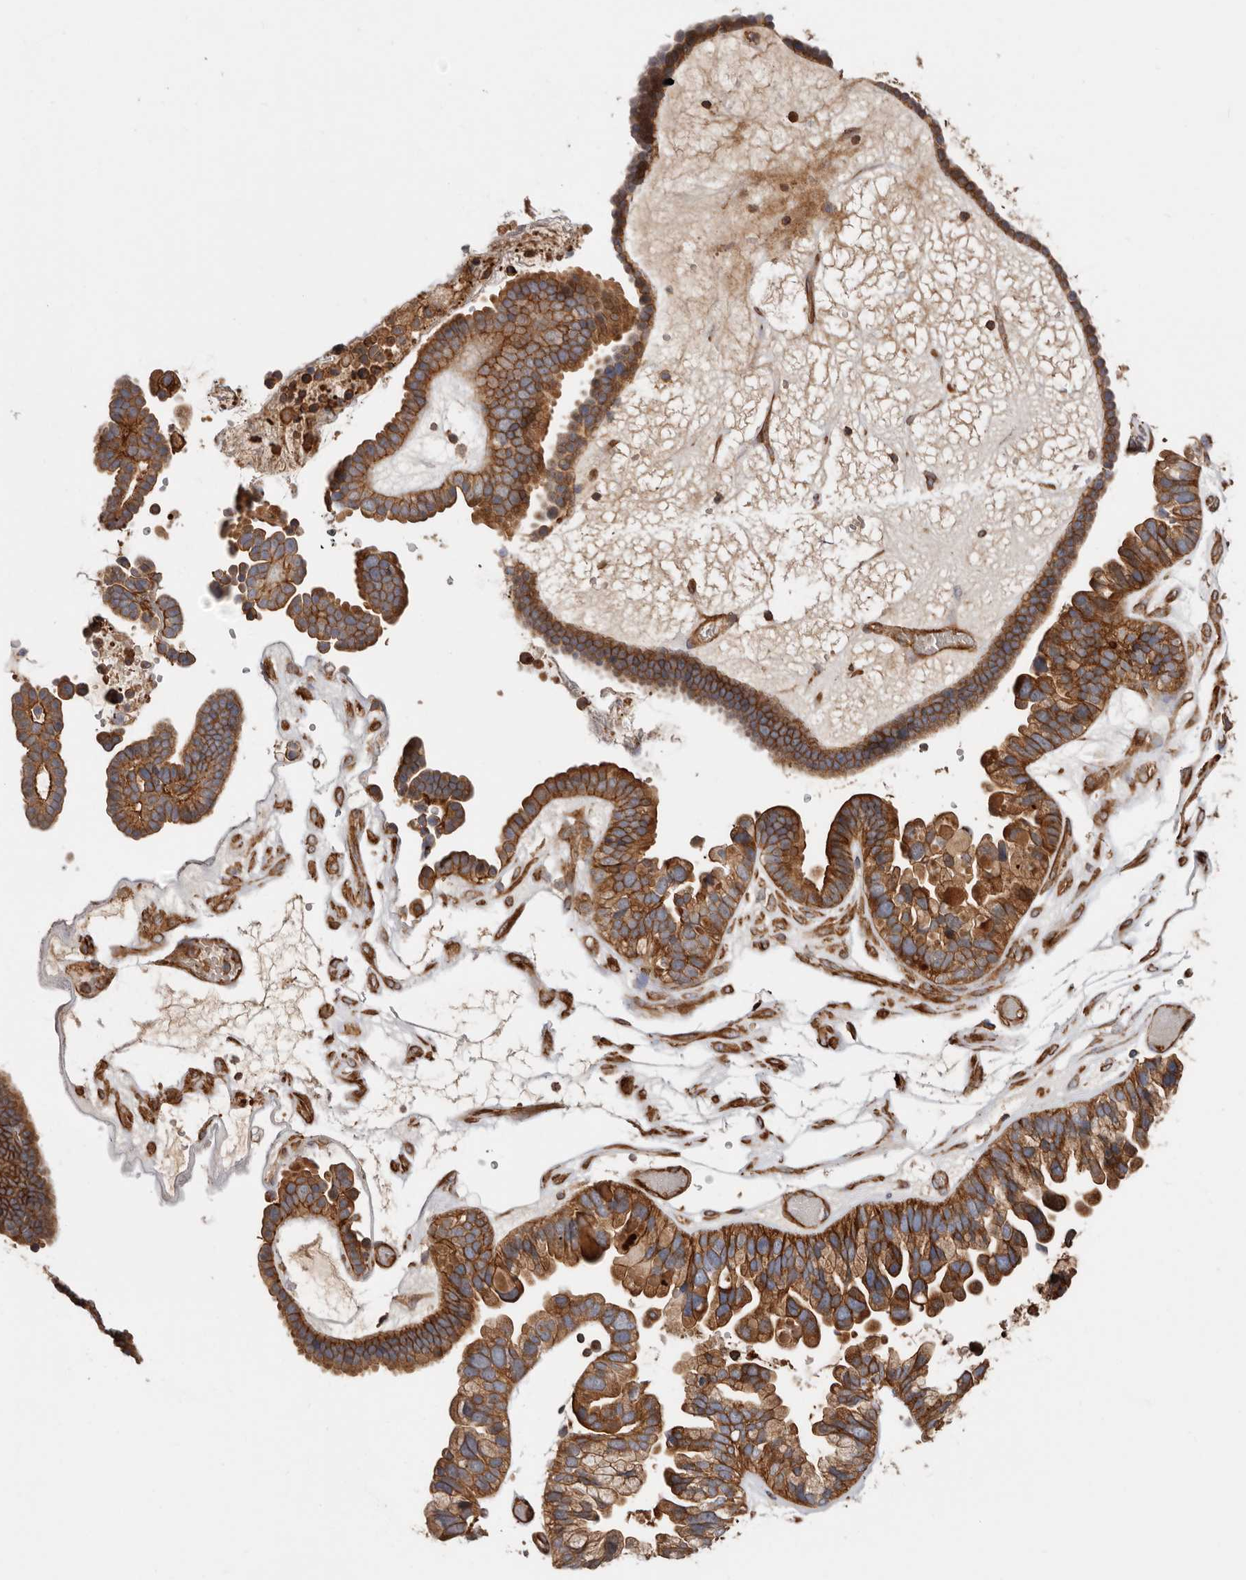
{"staining": {"intensity": "strong", "quantity": ">75%", "location": "cytoplasmic/membranous"}, "tissue": "ovarian cancer", "cell_type": "Tumor cells", "image_type": "cancer", "snomed": [{"axis": "morphology", "description": "Cystadenocarcinoma, serous, NOS"}, {"axis": "topography", "description": "Ovary"}], "caption": "Human ovarian cancer stained for a protein (brown) demonstrates strong cytoplasmic/membranous positive staining in approximately >75% of tumor cells.", "gene": "TMC7", "patient": {"sex": "female", "age": 56}}